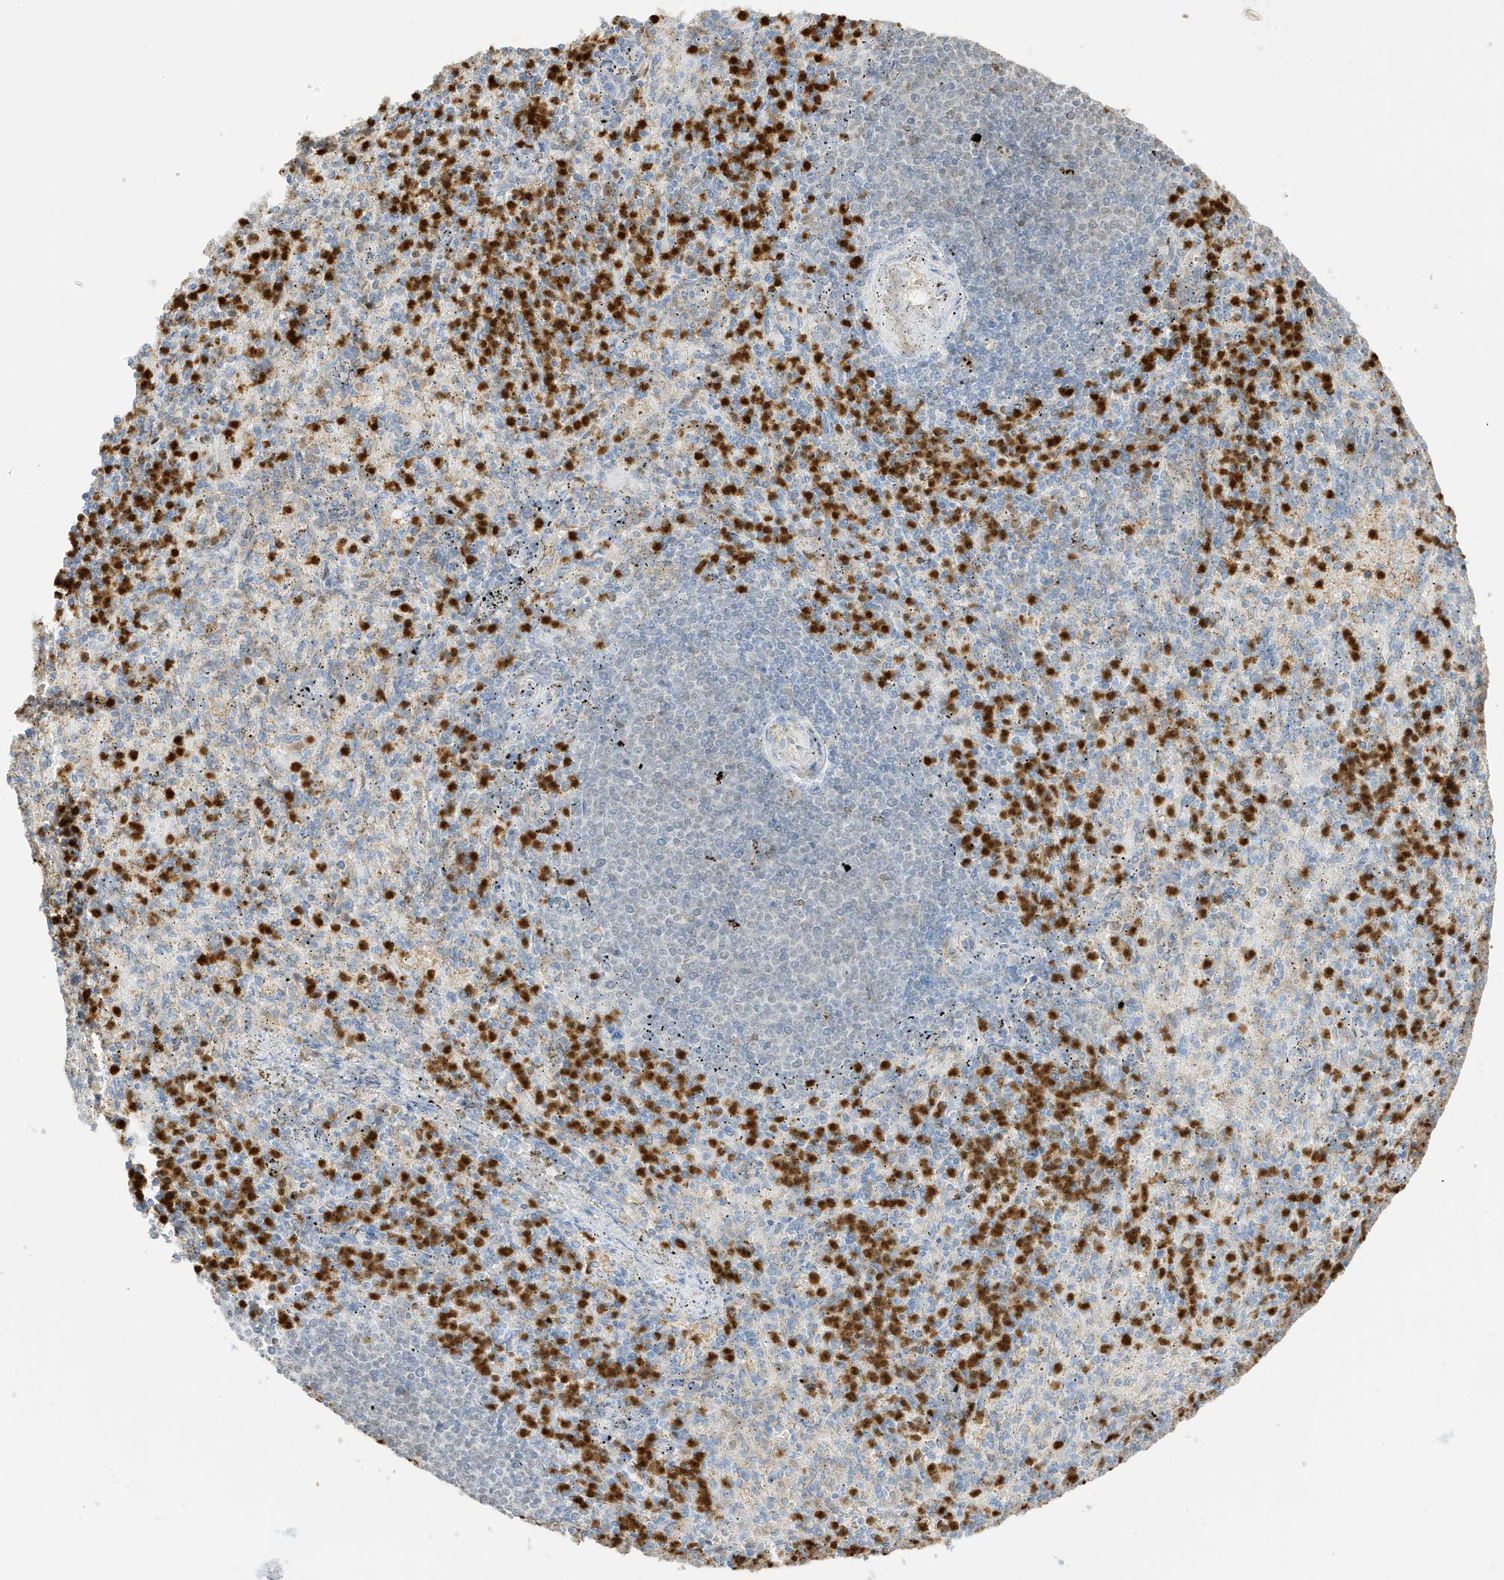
{"staining": {"intensity": "strong", "quantity": "25%-75%", "location": "cytoplasmic/membranous,nuclear"}, "tissue": "spleen", "cell_type": "Cells in red pulp", "image_type": "normal", "snomed": [{"axis": "morphology", "description": "Normal tissue, NOS"}, {"axis": "topography", "description": "Spleen"}], "caption": "Cells in red pulp display high levels of strong cytoplasmic/membranous,nuclear staining in about 25%-75% of cells in benign spleen. The protein of interest is stained brown, and the nuclei are stained in blue (DAB IHC with brightfield microscopy, high magnification).", "gene": "GCA", "patient": {"sex": "female", "age": 74}}